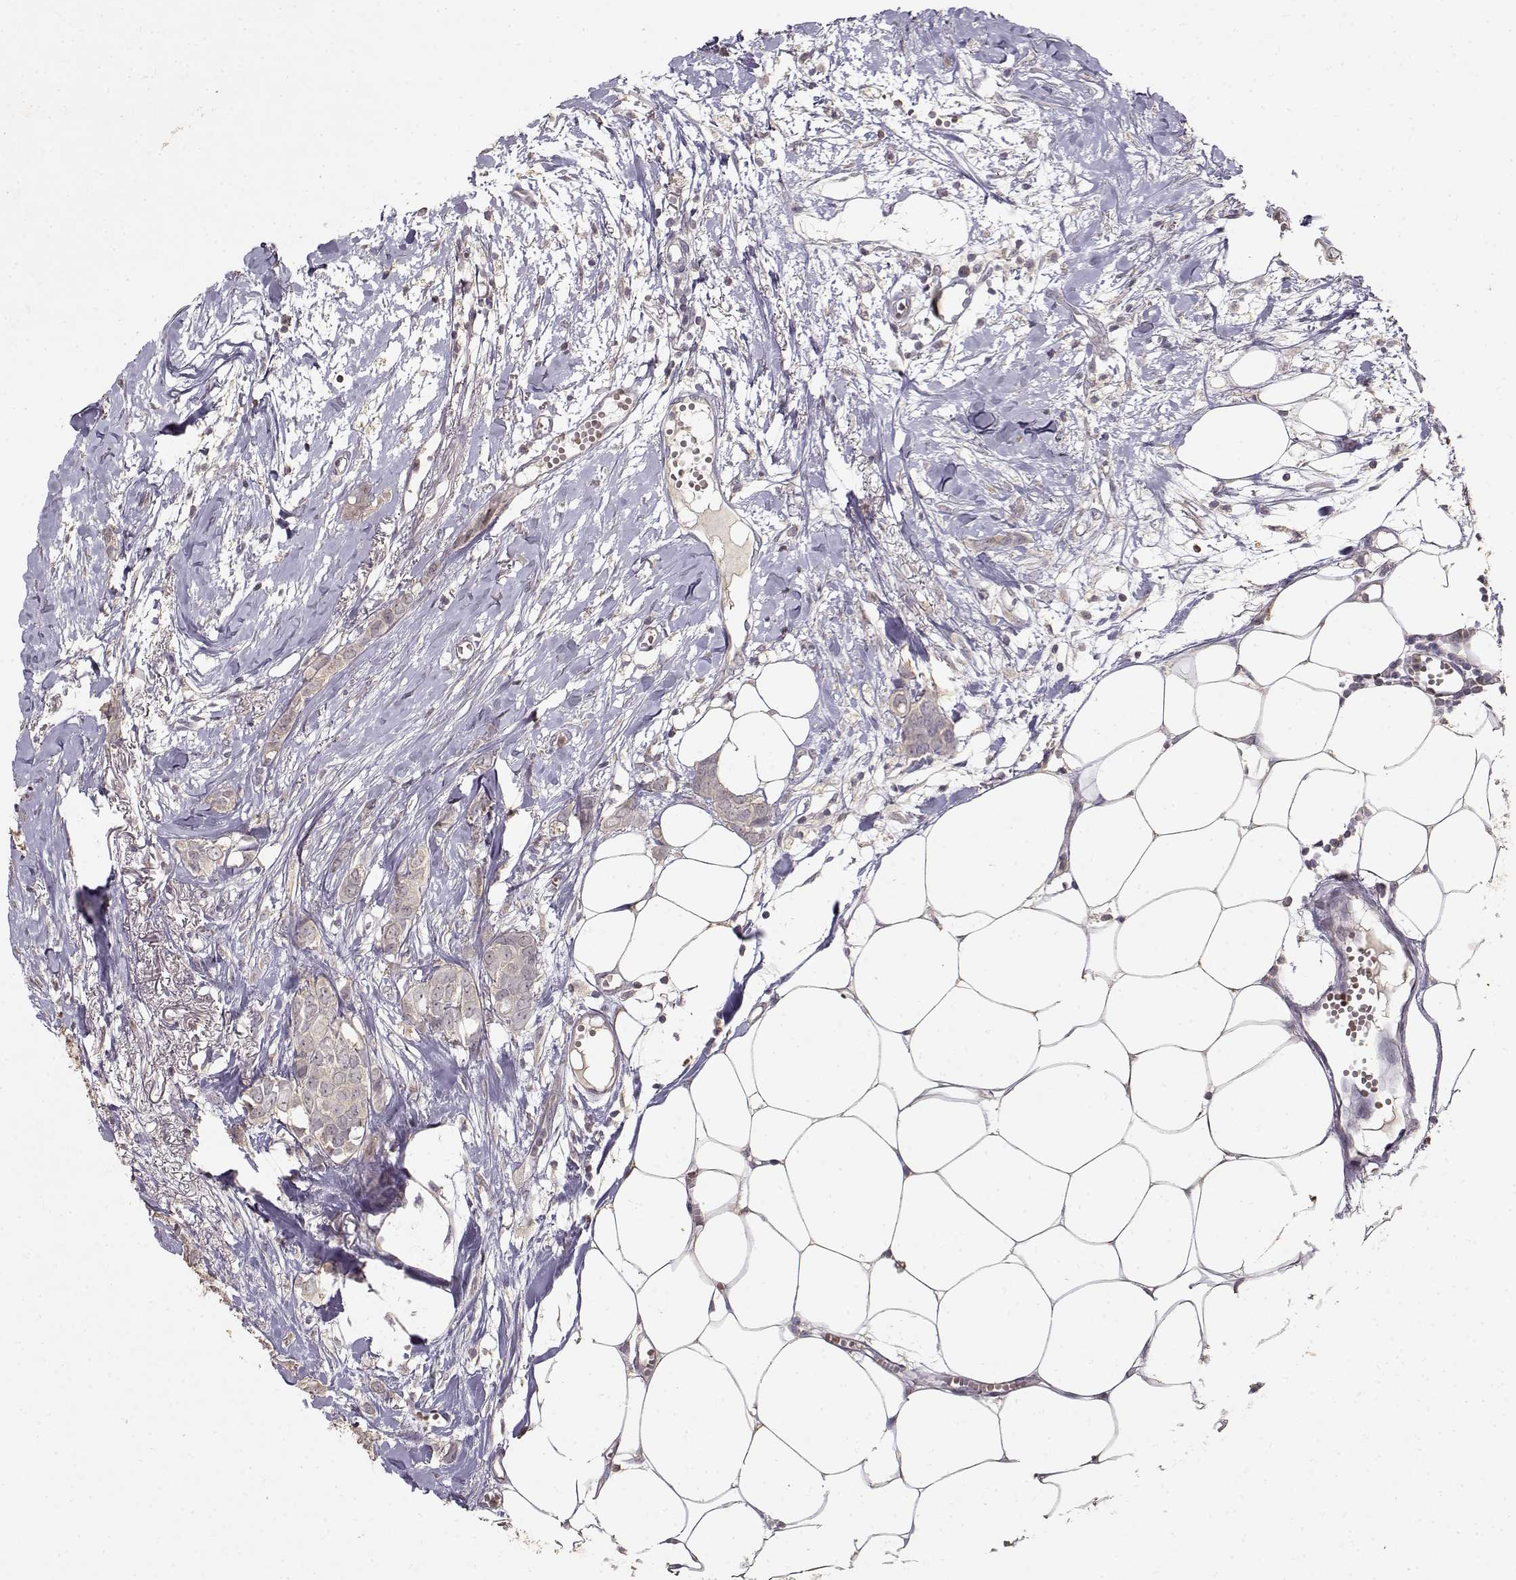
{"staining": {"intensity": "negative", "quantity": "none", "location": "none"}, "tissue": "breast cancer", "cell_type": "Tumor cells", "image_type": "cancer", "snomed": [{"axis": "morphology", "description": "Duct carcinoma"}, {"axis": "topography", "description": "Breast"}], "caption": "Immunohistochemistry of breast infiltrating ductal carcinoma shows no positivity in tumor cells. (Stains: DAB IHC with hematoxylin counter stain, Microscopy: brightfield microscopy at high magnification).", "gene": "UROC1", "patient": {"sex": "female", "age": 85}}